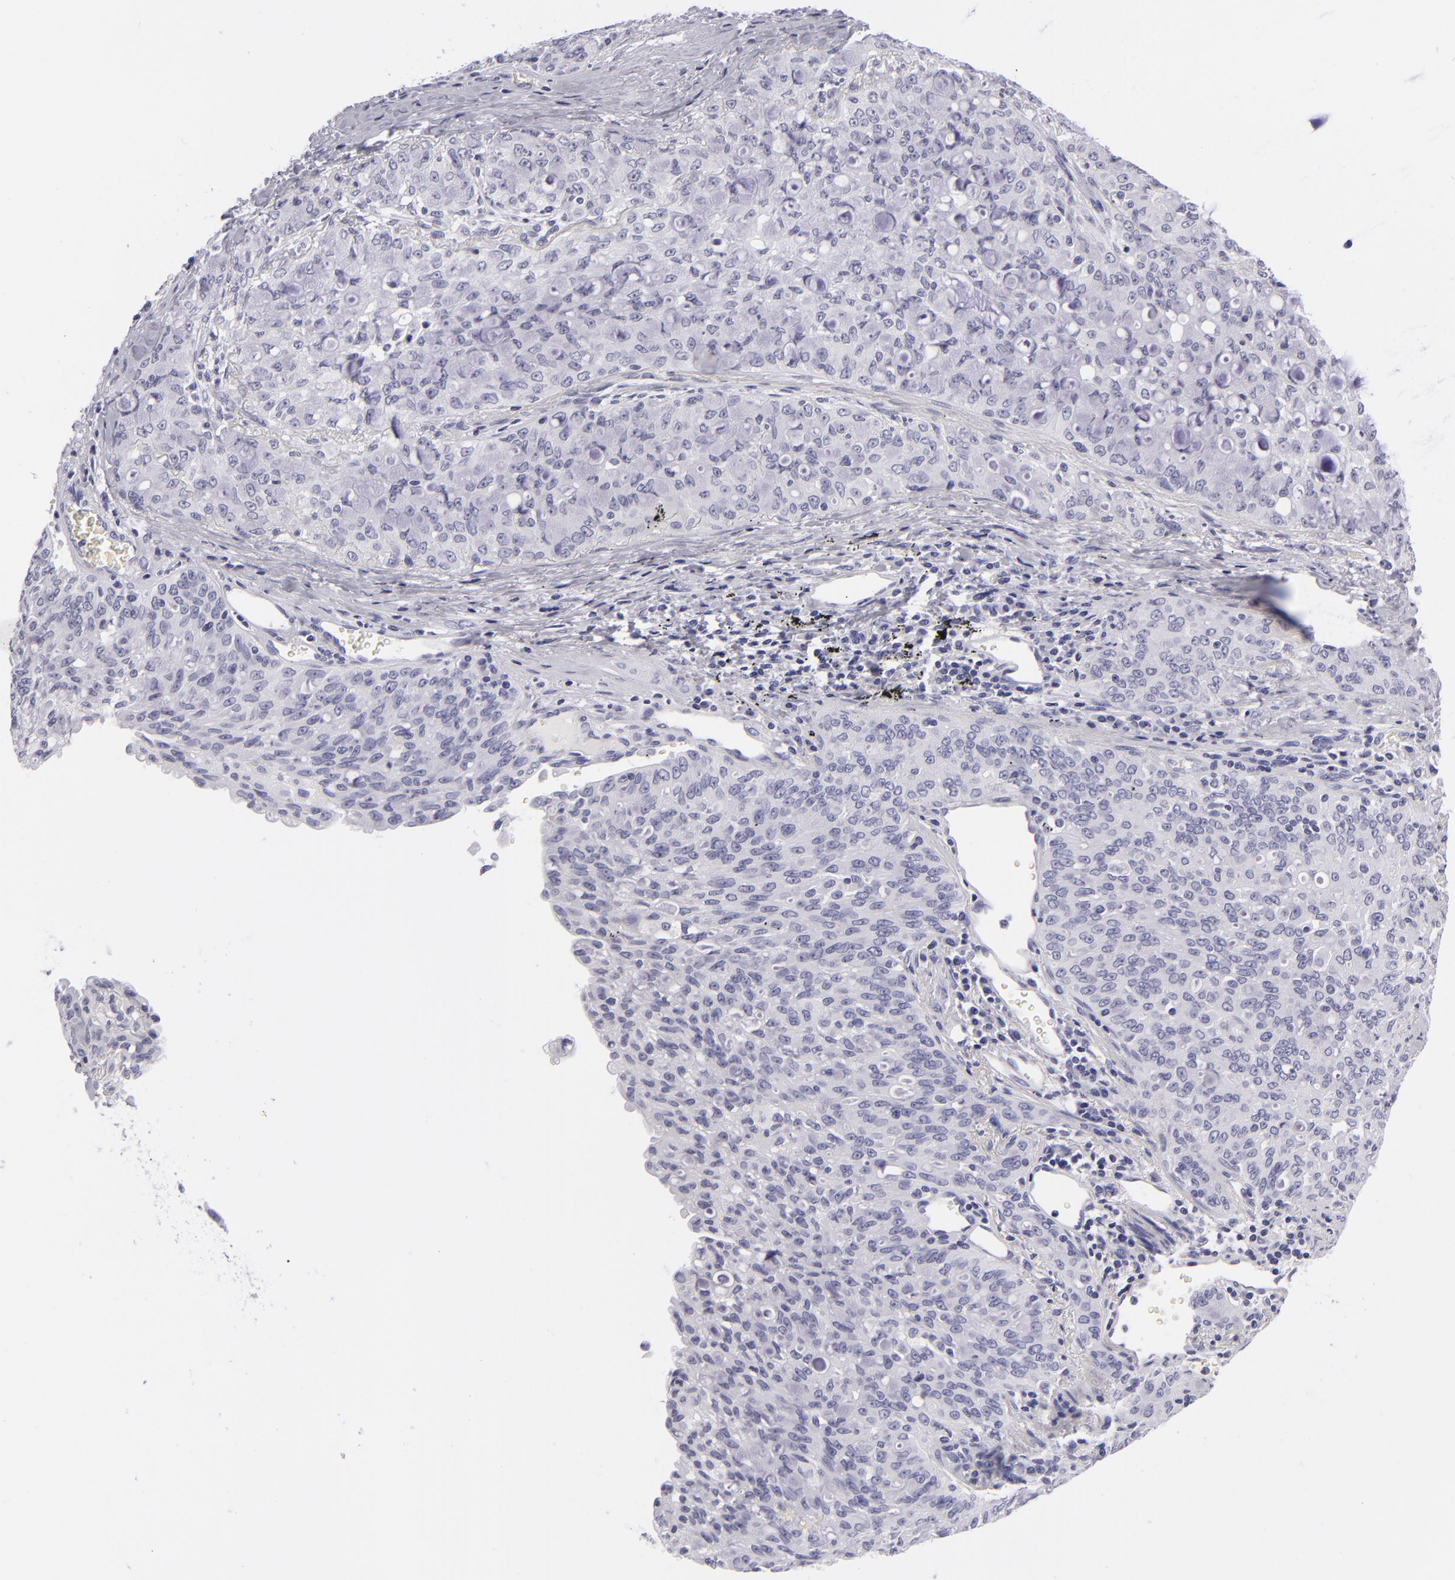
{"staining": {"intensity": "negative", "quantity": "none", "location": "none"}, "tissue": "lung cancer", "cell_type": "Tumor cells", "image_type": "cancer", "snomed": [{"axis": "morphology", "description": "Adenocarcinoma, NOS"}, {"axis": "topography", "description": "Lung"}], "caption": "This is an IHC histopathology image of lung cancer (adenocarcinoma). There is no expression in tumor cells.", "gene": "VIL1", "patient": {"sex": "female", "age": 44}}